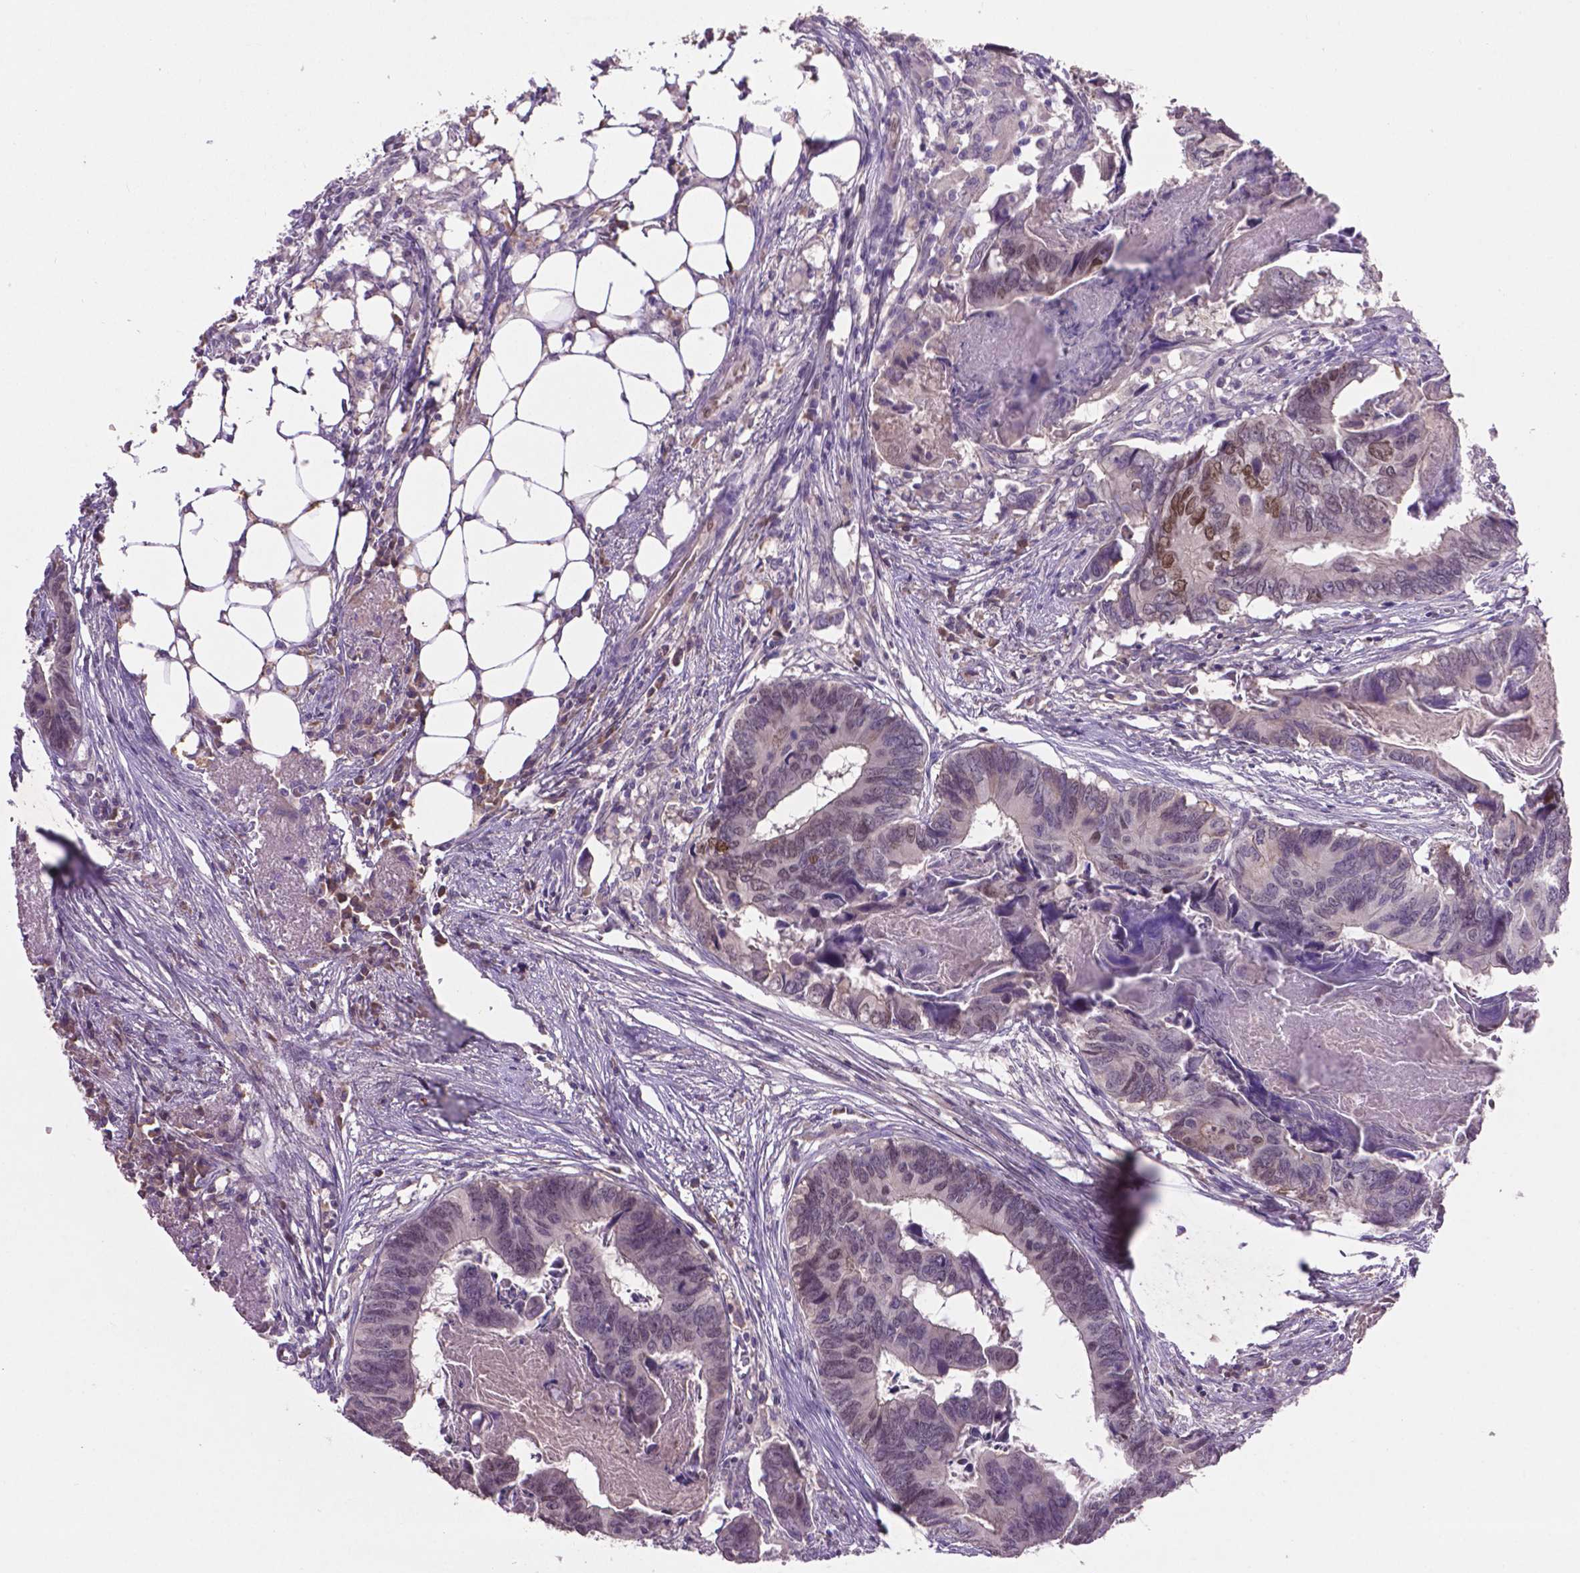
{"staining": {"intensity": "moderate", "quantity": "<25%", "location": "nuclear"}, "tissue": "colorectal cancer", "cell_type": "Tumor cells", "image_type": "cancer", "snomed": [{"axis": "morphology", "description": "Adenocarcinoma, NOS"}, {"axis": "topography", "description": "Colon"}], "caption": "Immunohistochemistry (IHC) micrograph of adenocarcinoma (colorectal) stained for a protein (brown), which shows low levels of moderate nuclear staining in about <25% of tumor cells.", "gene": "SOX17", "patient": {"sex": "female", "age": 82}}